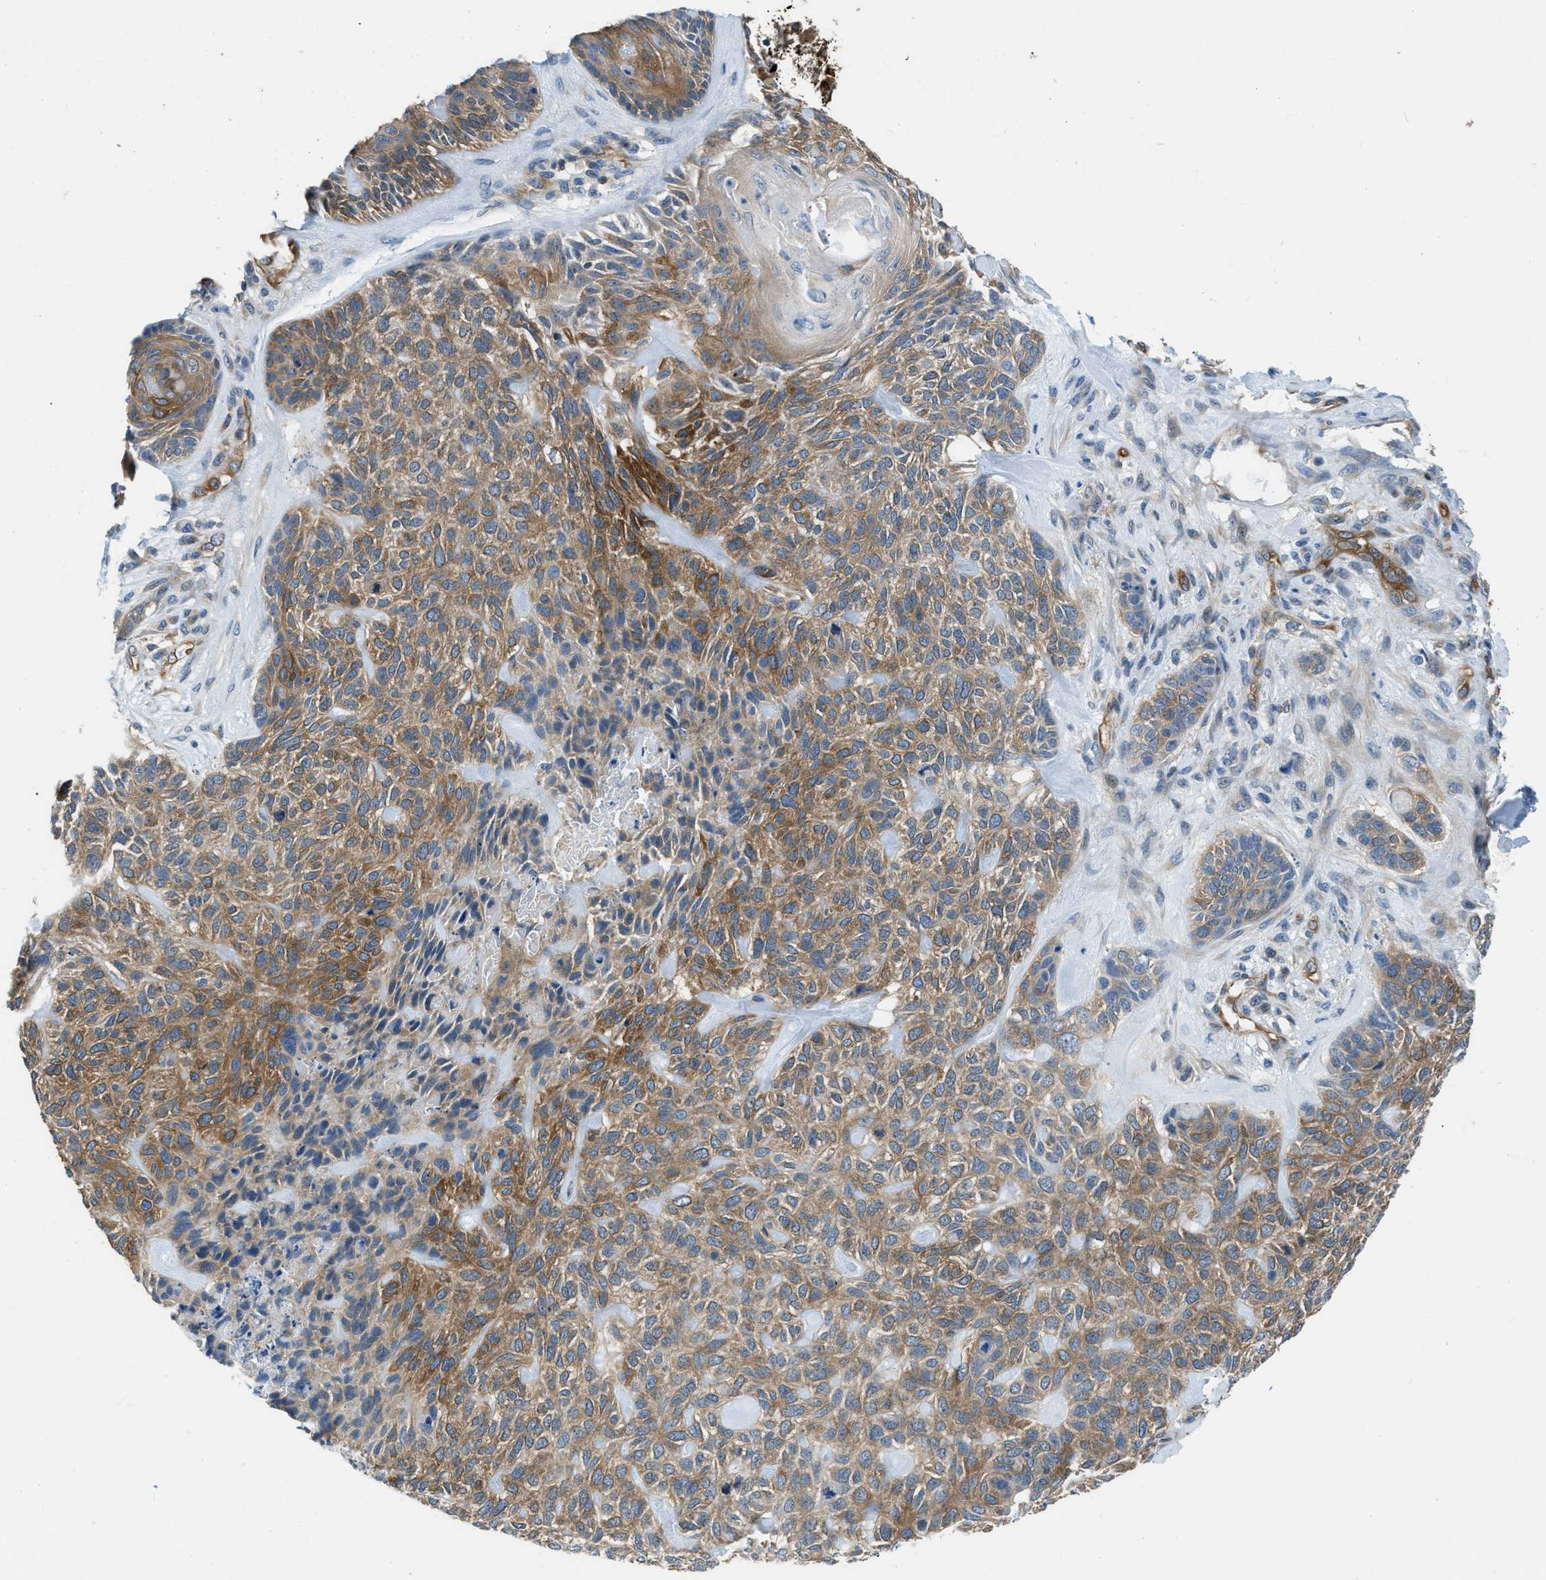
{"staining": {"intensity": "moderate", "quantity": ">75%", "location": "cytoplasmic/membranous"}, "tissue": "skin cancer", "cell_type": "Tumor cells", "image_type": "cancer", "snomed": [{"axis": "morphology", "description": "Basal cell carcinoma"}, {"axis": "topography", "description": "Skin"}], "caption": "A high-resolution histopathology image shows immunohistochemistry staining of skin cancer (basal cell carcinoma), which displays moderate cytoplasmic/membranous positivity in approximately >75% of tumor cells.", "gene": "PFKP", "patient": {"sex": "male", "age": 55}}